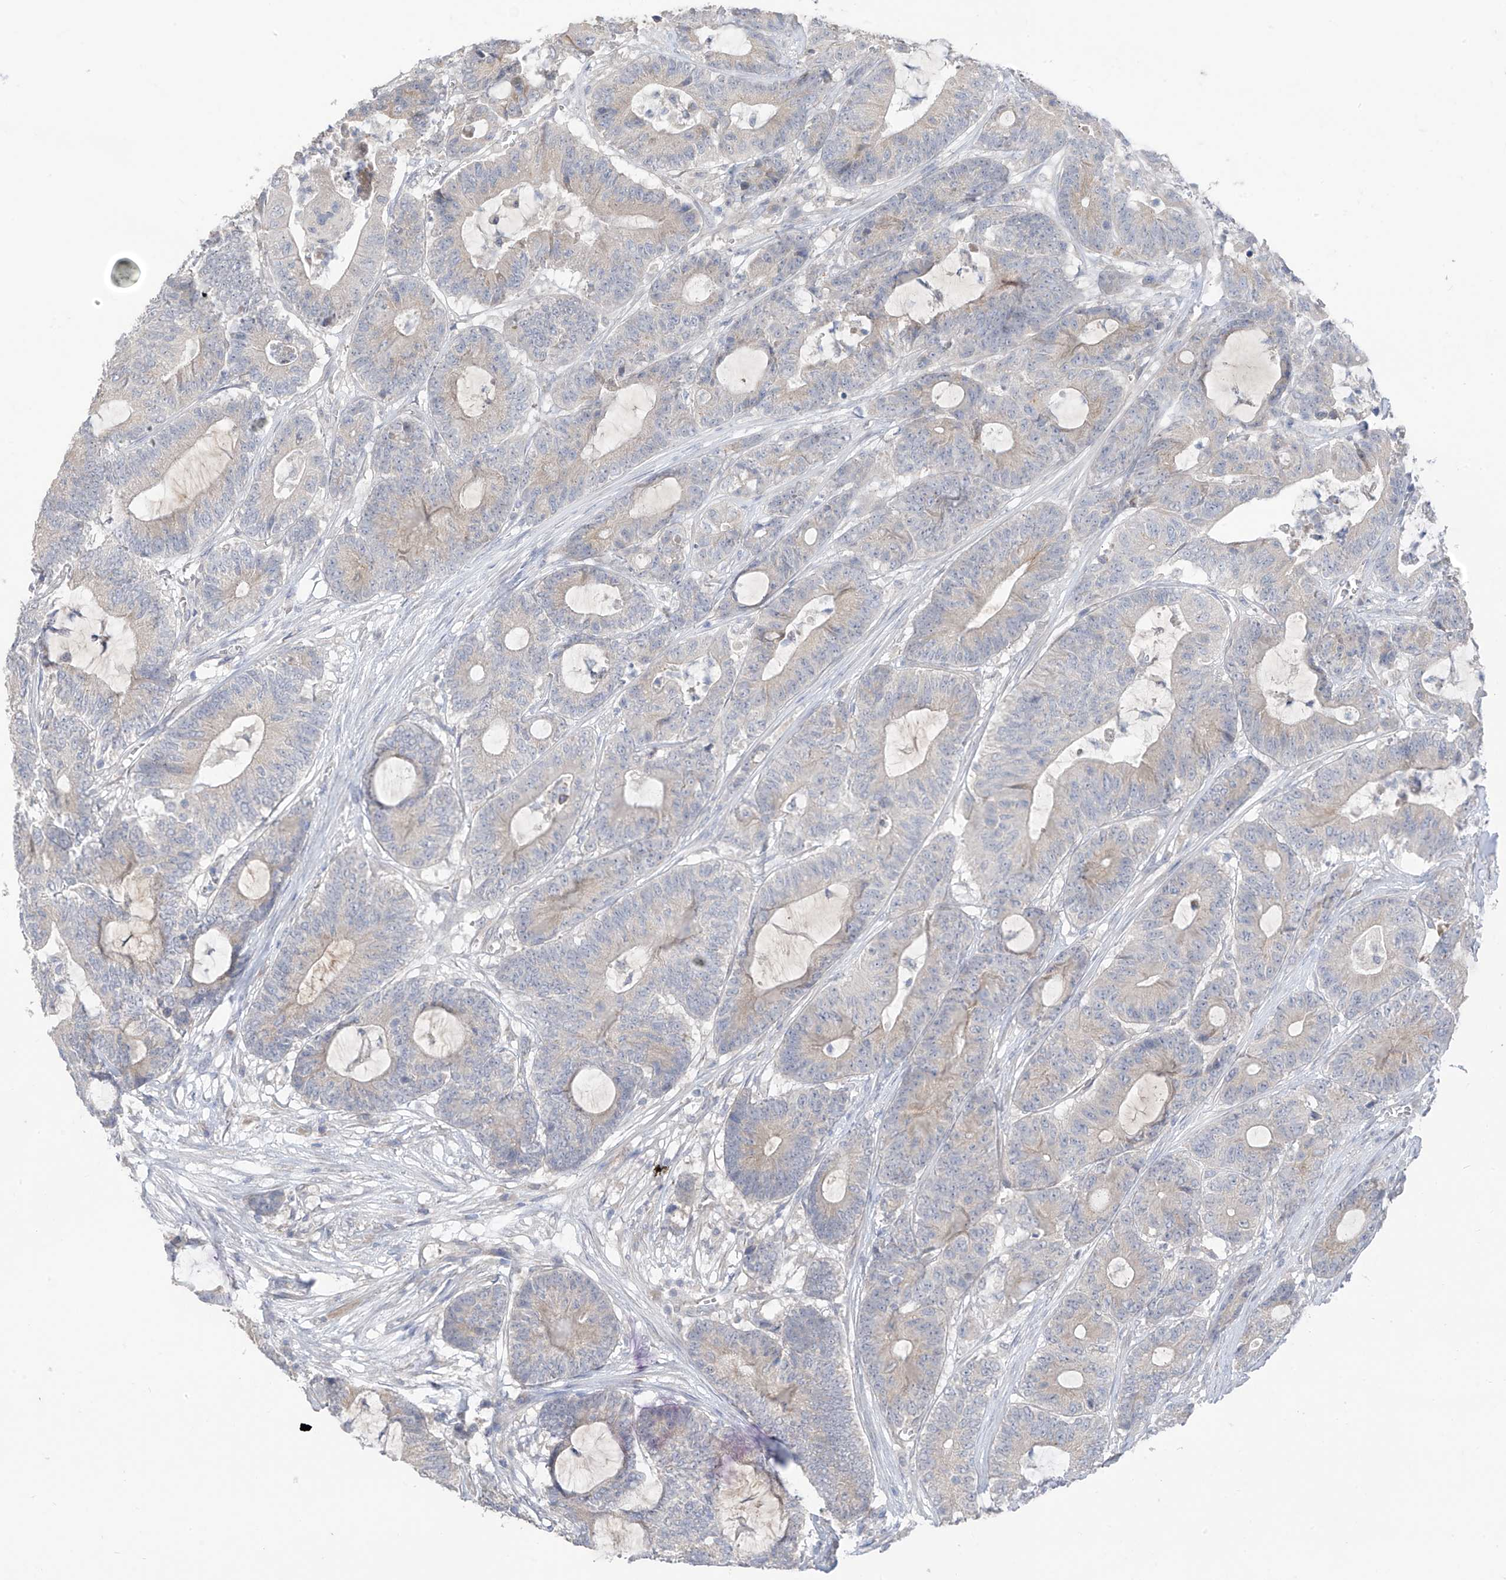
{"staining": {"intensity": "weak", "quantity": "<25%", "location": "cytoplasmic/membranous"}, "tissue": "colorectal cancer", "cell_type": "Tumor cells", "image_type": "cancer", "snomed": [{"axis": "morphology", "description": "Adenocarcinoma, NOS"}, {"axis": "topography", "description": "Colon"}], "caption": "Immunohistochemistry histopathology image of neoplastic tissue: human colorectal adenocarcinoma stained with DAB shows no significant protein staining in tumor cells. Nuclei are stained in blue.", "gene": "NALCN", "patient": {"sex": "female", "age": 84}}